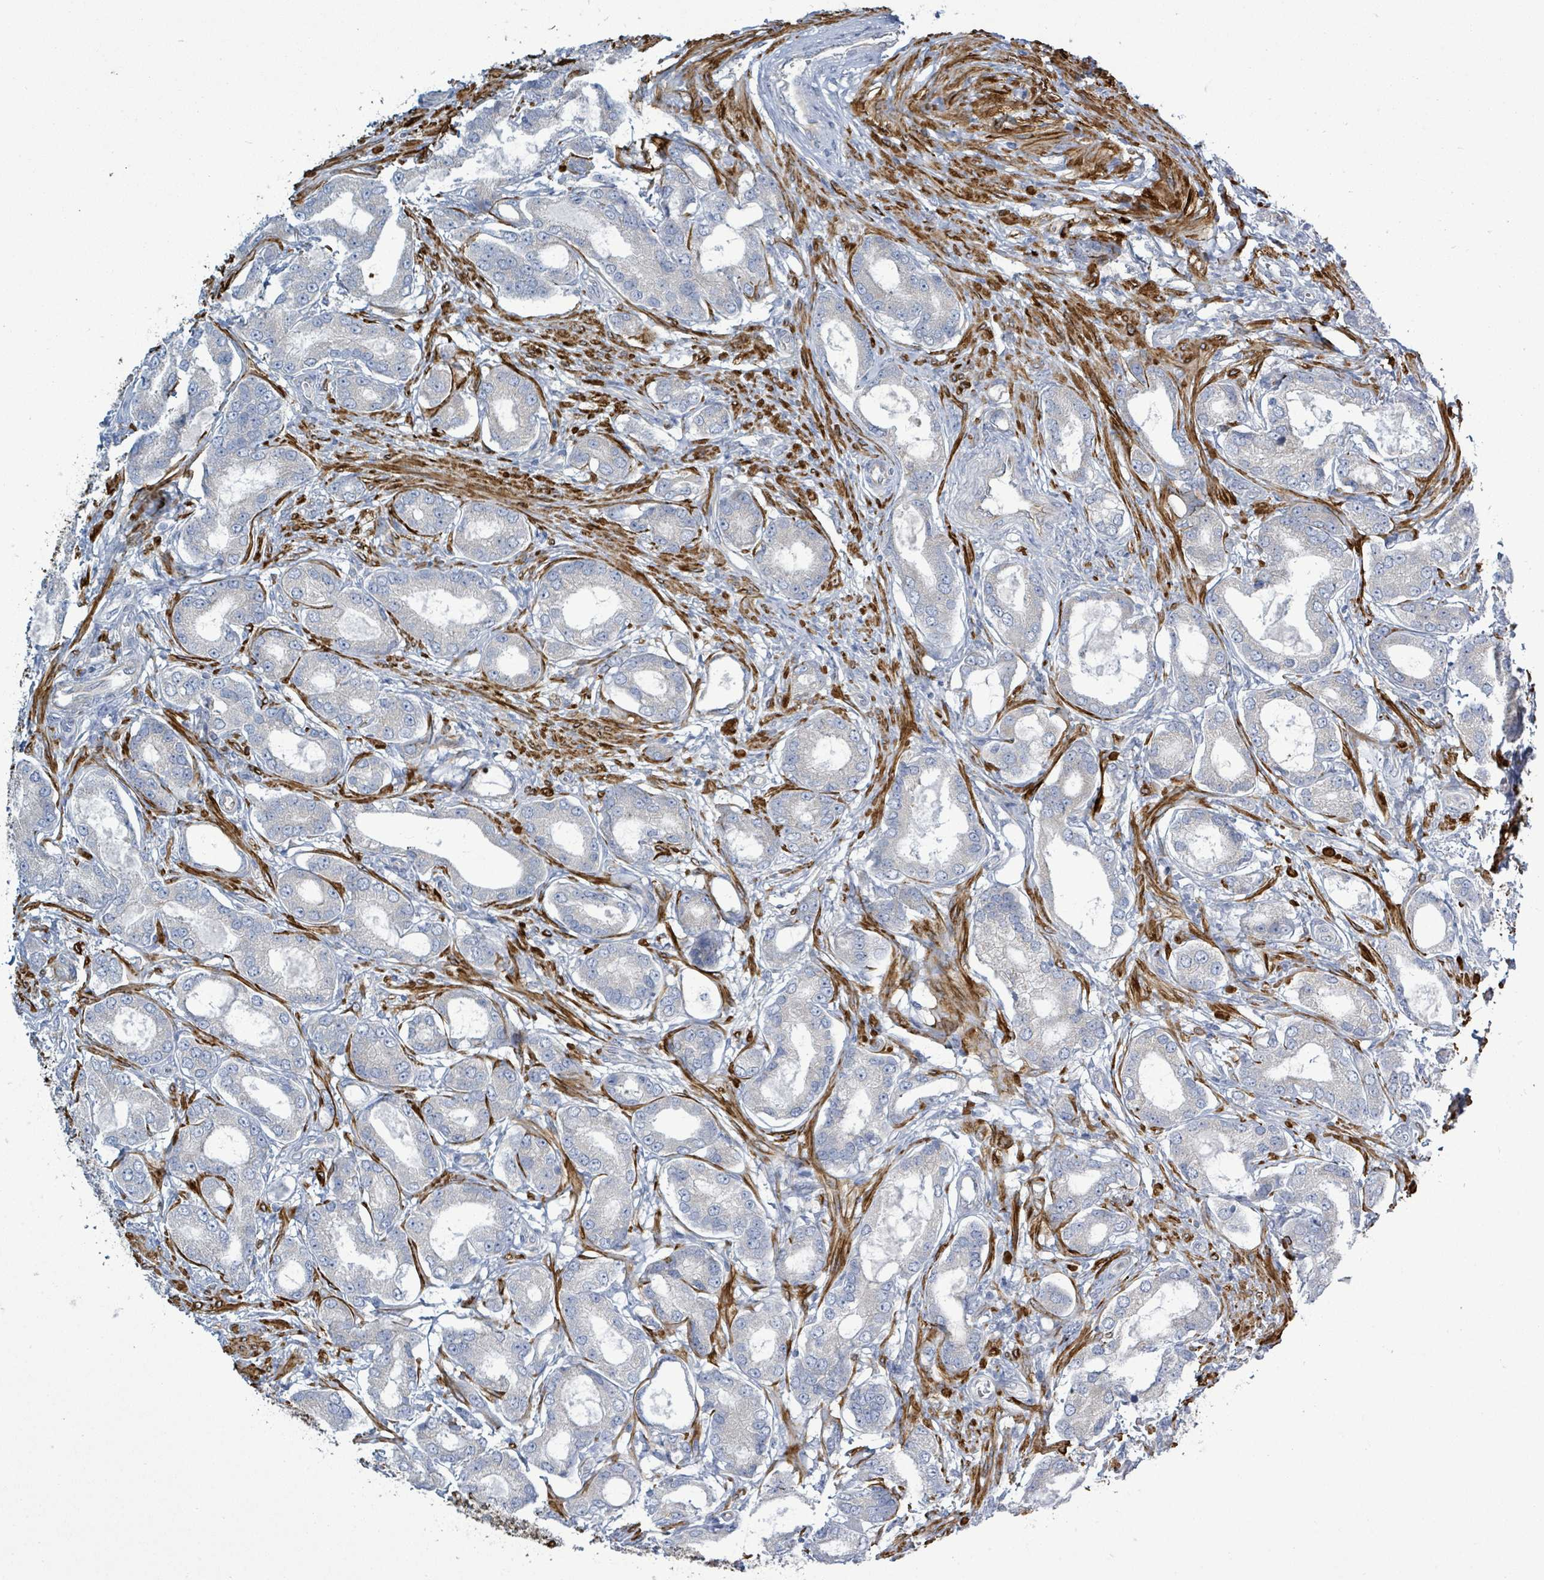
{"staining": {"intensity": "negative", "quantity": "none", "location": "none"}, "tissue": "prostate cancer", "cell_type": "Tumor cells", "image_type": "cancer", "snomed": [{"axis": "morphology", "description": "Adenocarcinoma, High grade"}, {"axis": "topography", "description": "Prostate"}], "caption": "Protein analysis of prostate adenocarcinoma (high-grade) reveals no significant staining in tumor cells.", "gene": "SIRPB1", "patient": {"sex": "male", "age": 69}}